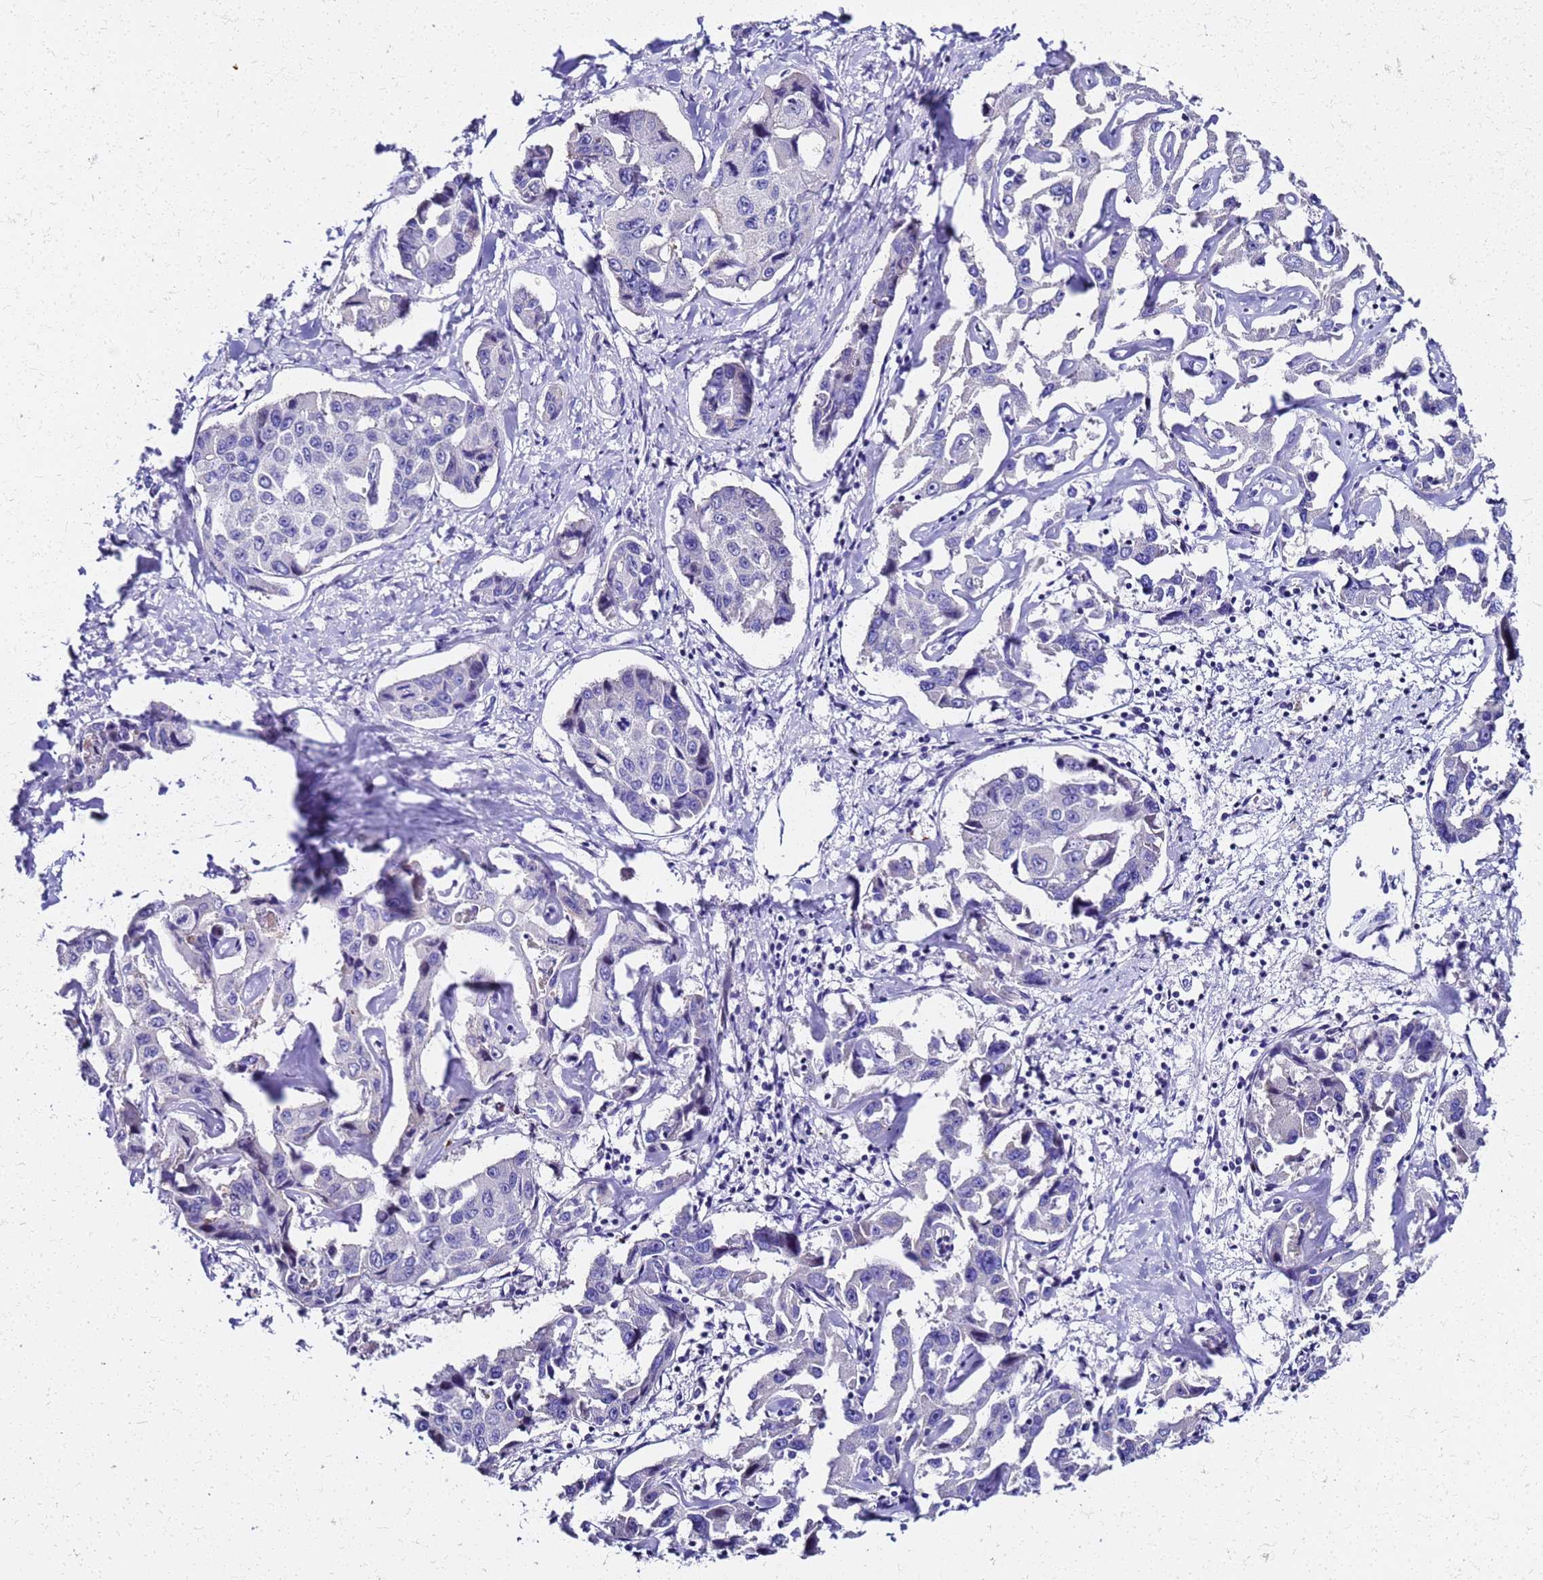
{"staining": {"intensity": "negative", "quantity": "none", "location": "none"}, "tissue": "liver cancer", "cell_type": "Tumor cells", "image_type": "cancer", "snomed": [{"axis": "morphology", "description": "Cholangiocarcinoma"}, {"axis": "topography", "description": "Liver"}], "caption": "DAB immunohistochemical staining of cholangiocarcinoma (liver) displays no significant positivity in tumor cells.", "gene": "SMIM21", "patient": {"sex": "male", "age": 59}}